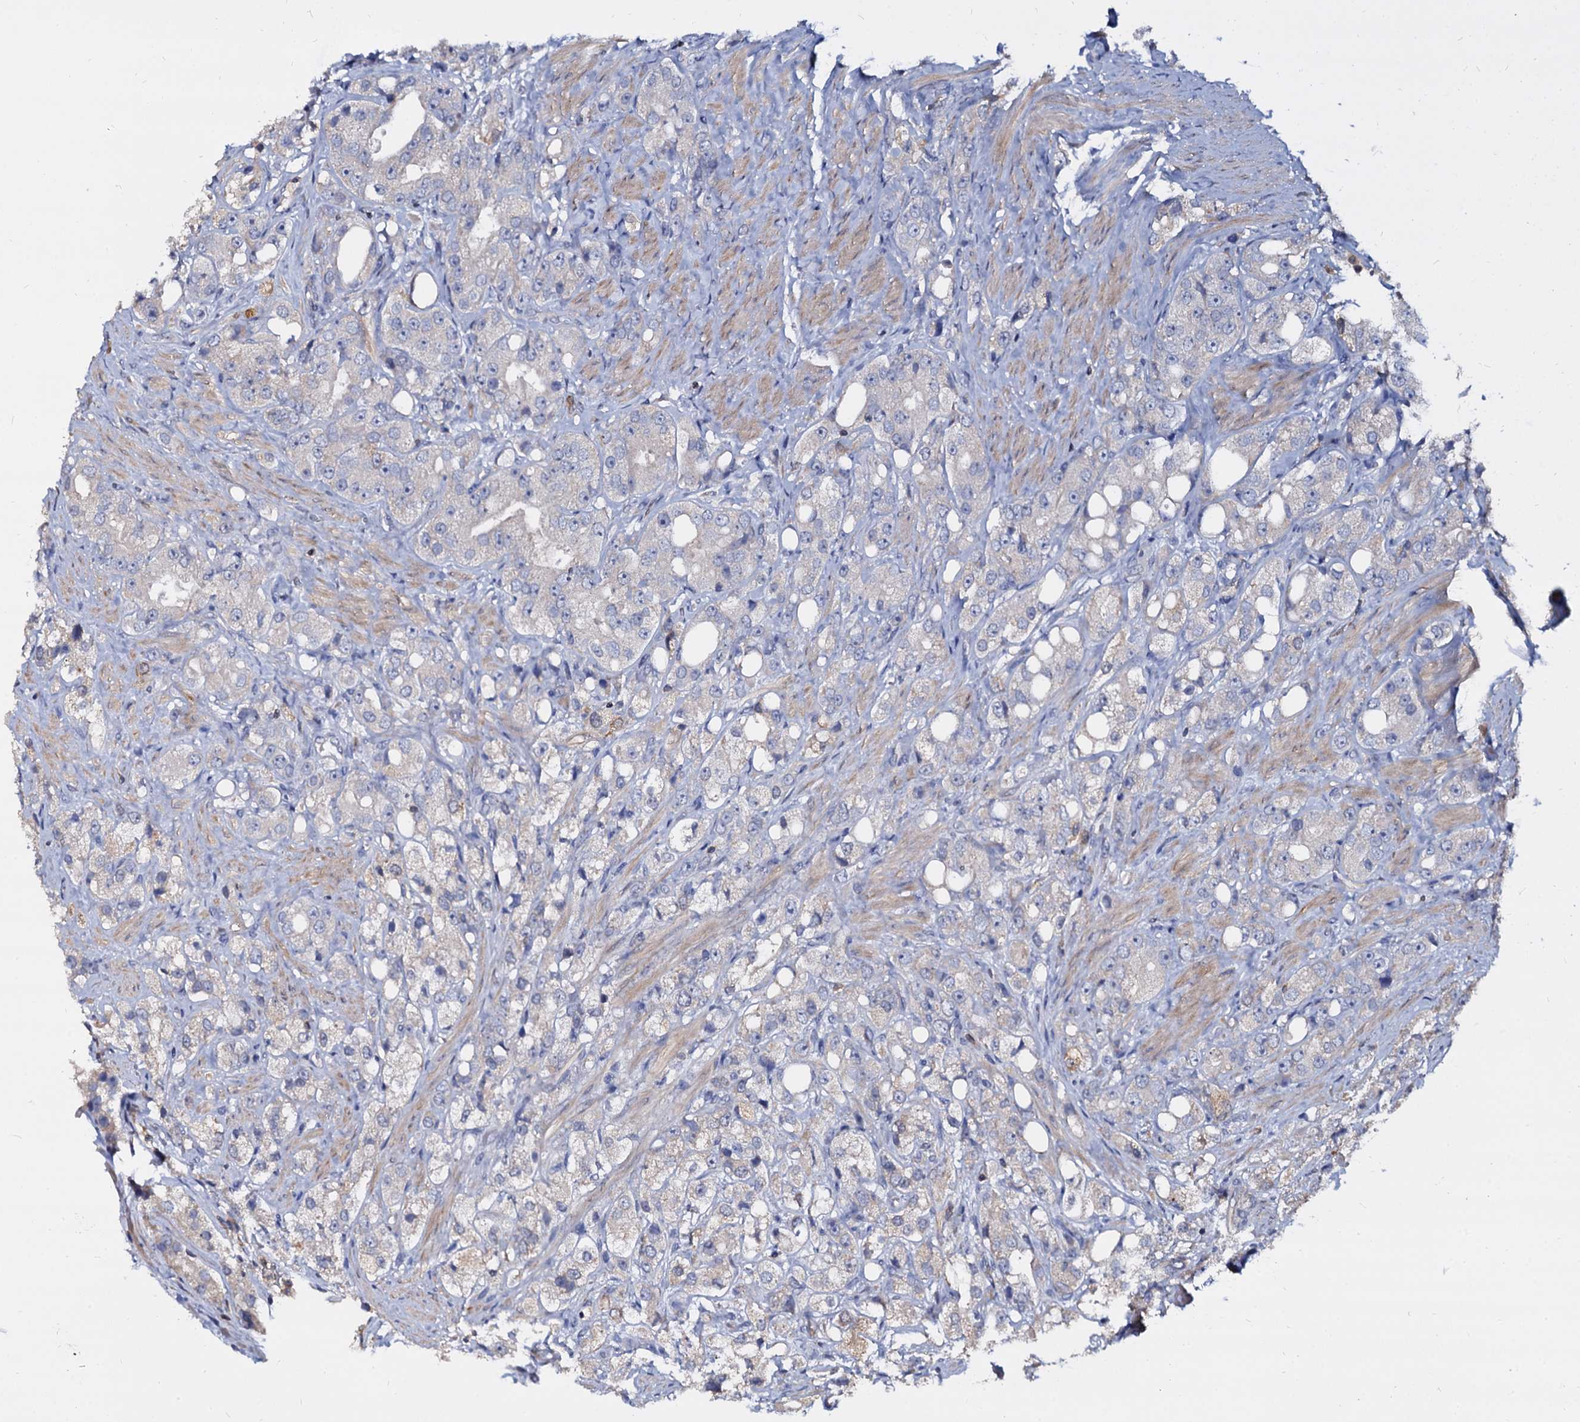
{"staining": {"intensity": "weak", "quantity": "<25%", "location": "cytoplasmic/membranous"}, "tissue": "prostate cancer", "cell_type": "Tumor cells", "image_type": "cancer", "snomed": [{"axis": "morphology", "description": "Adenocarcinoma, NOS"}, {"axis": "topography", "description": "Prostate"}], "caption": "Immunohistochemistry (IHC) of human adenocarcinoma (prostate) exhibits no expression in tumor cells.", "gene": "ANKRD13A", "patient": {"sex": "male", "age": 79}}